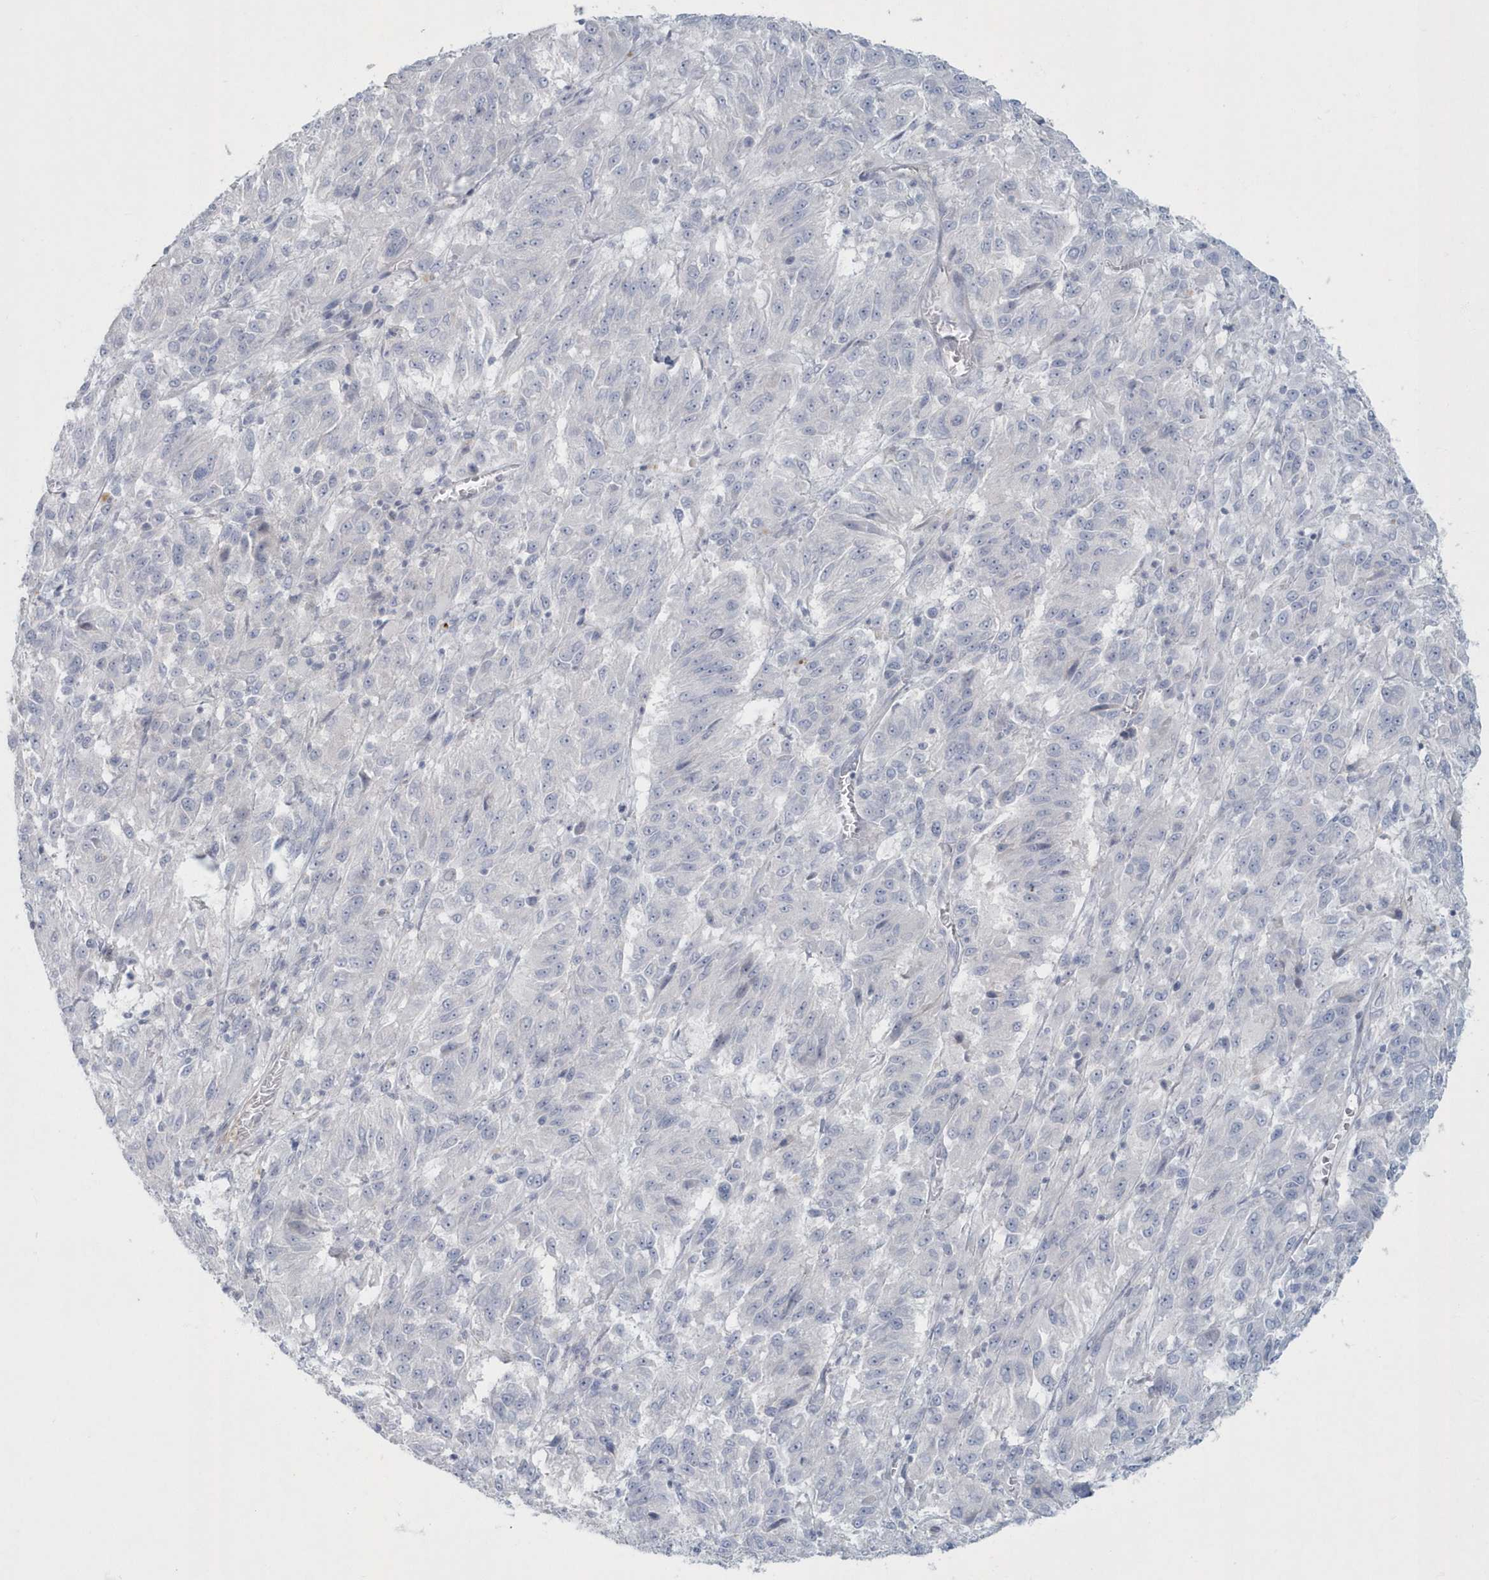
{"staining": {"intensity": "negative", "quantity": "none", "location": "none"}, "tissue": "melanoma", "cell_type": "Tumor cells", "image_type": "cancer", "snomed": [{"axis": "morphology", "description": "Malignant melanoma, Metastatic site"}, {"axis": "topography", "description": "Lung"}], "caption": "Immunohistochemical staining of human malignant melanoma (metastatic site) demonstrates no significant positivity in tumor cells.", "gene": "MYOT", "patient": {"sex": "male", "age": 64}}